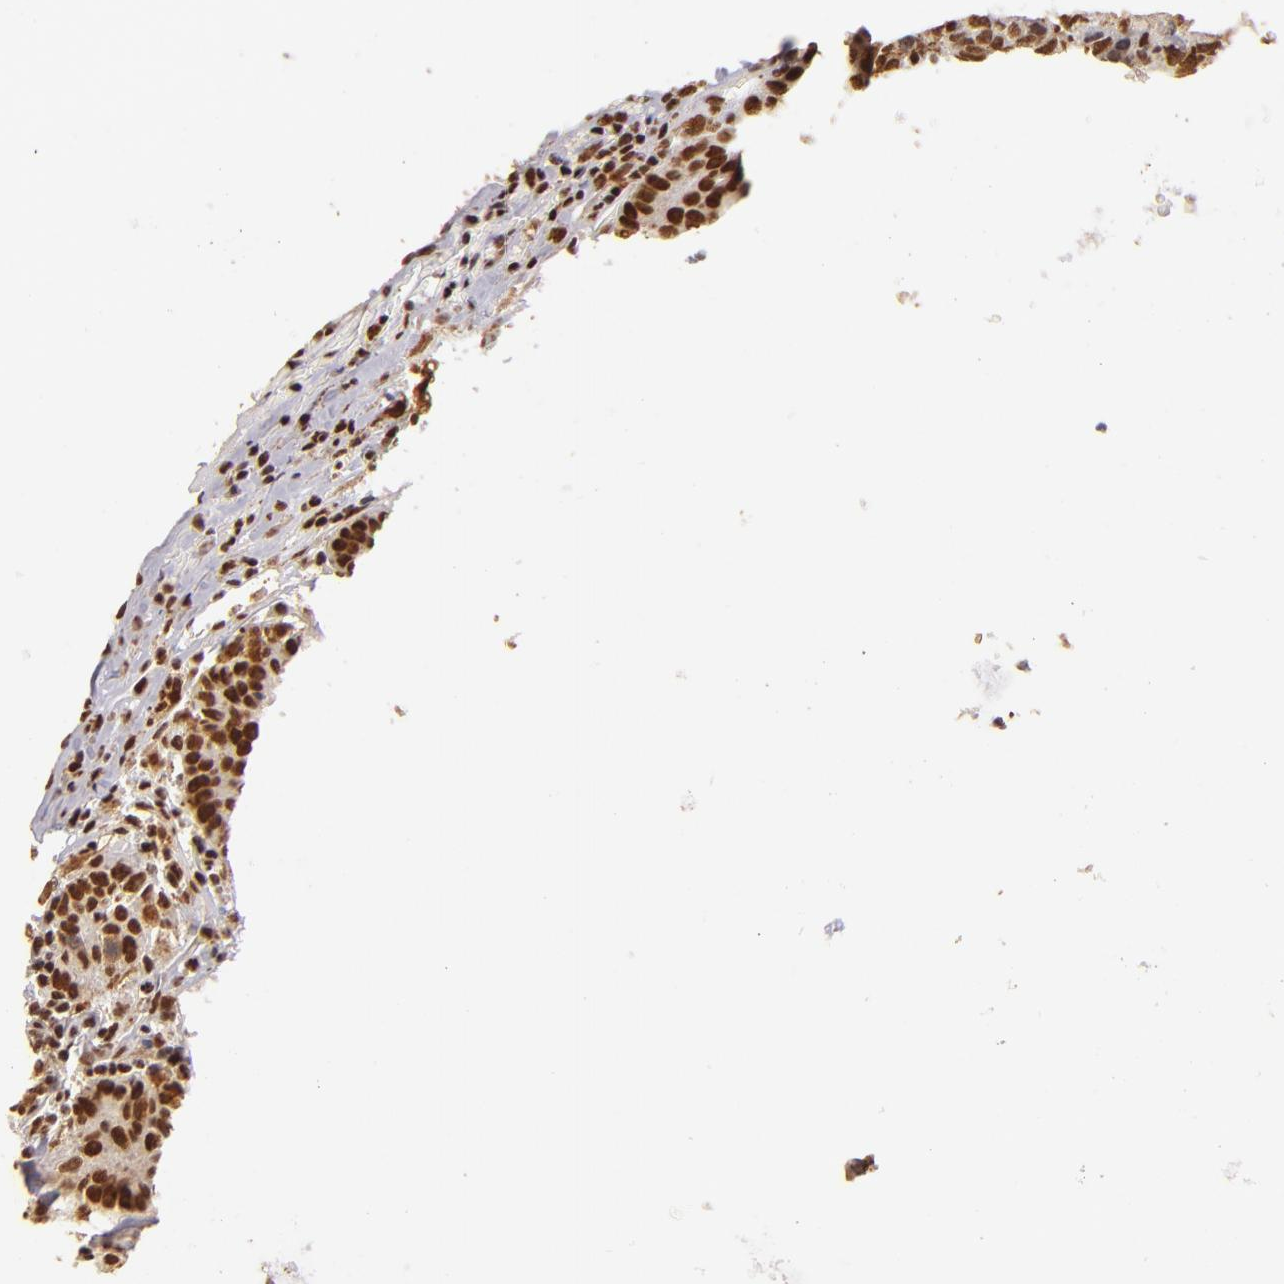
{"staining": {"intensity": "strong", "quantity": ">75%", "location": "nuclear"}, "tissue": "colorectal cancer", "cell_type": "Tumor cells", "image_type": "cancer", "snomed": [{"axis": "morphology", "description": "Adenocarcinoma, NOS"}, {"axis": "topography", "description": "Colon"}], "caption": "Adenocarcinoma (colorectal) tissue demonstrates strong nuclear expression in approximately >75% of tumor cells, visualized by immunohistochemistry.", "gene": "SP1", "patient": {"sex": "female", "age": 53}}